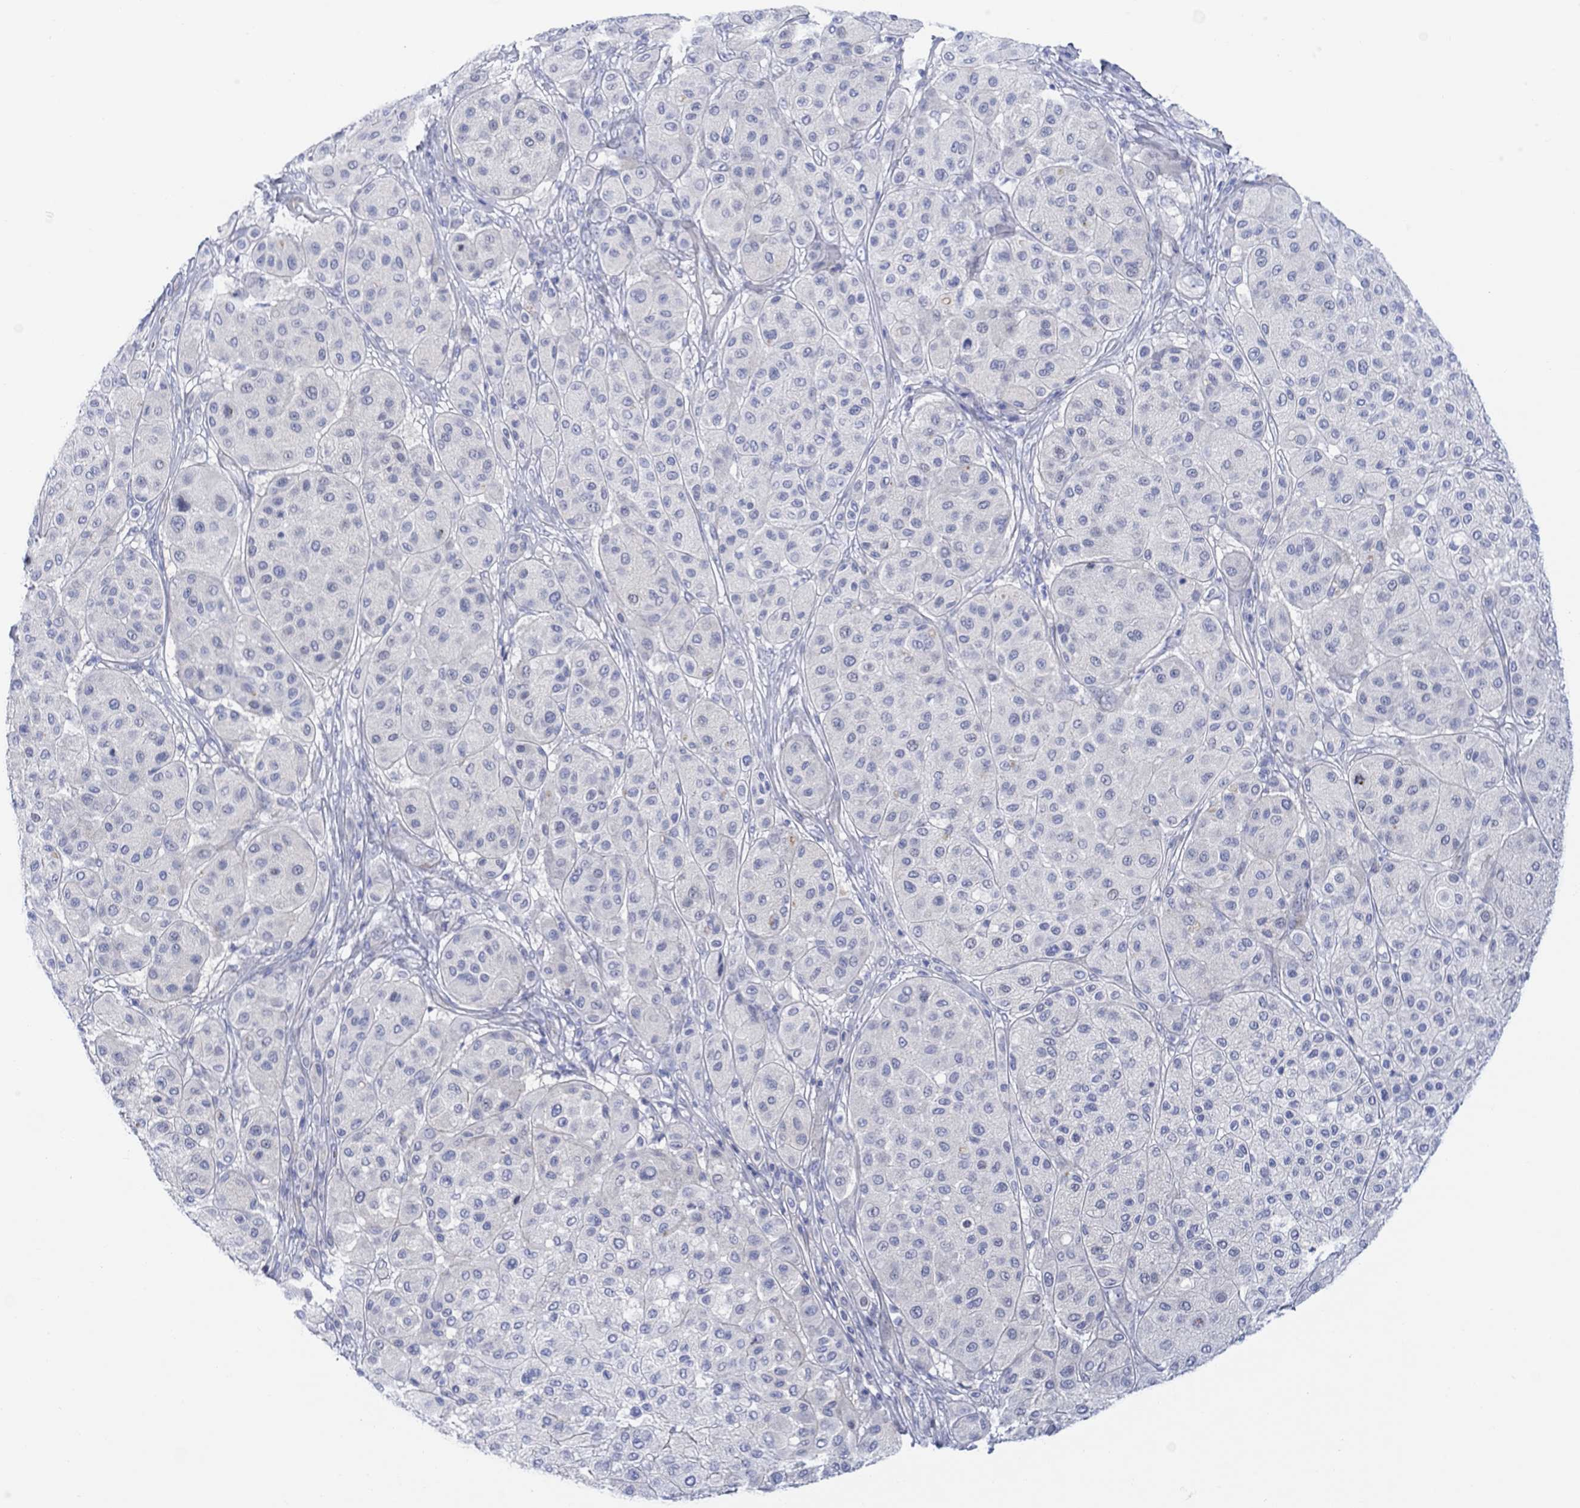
{"staining": {"intensity": "negative", "quantity": "none", "location": "none"}, "tissue": "melanoma", "cell_type": "Tumor cells", "image_type": "cancer", "snomed": [{"axis": "morphology", "description": "Malignant melanoma, Metastatic site"}, {"axis": "topography", "description": "Smooth muscle"}], "caption": "Tumor cells show no significant expression in melanoma.", "gene": "TLDC2", "patient": {"sex": "male", "age": 41}}